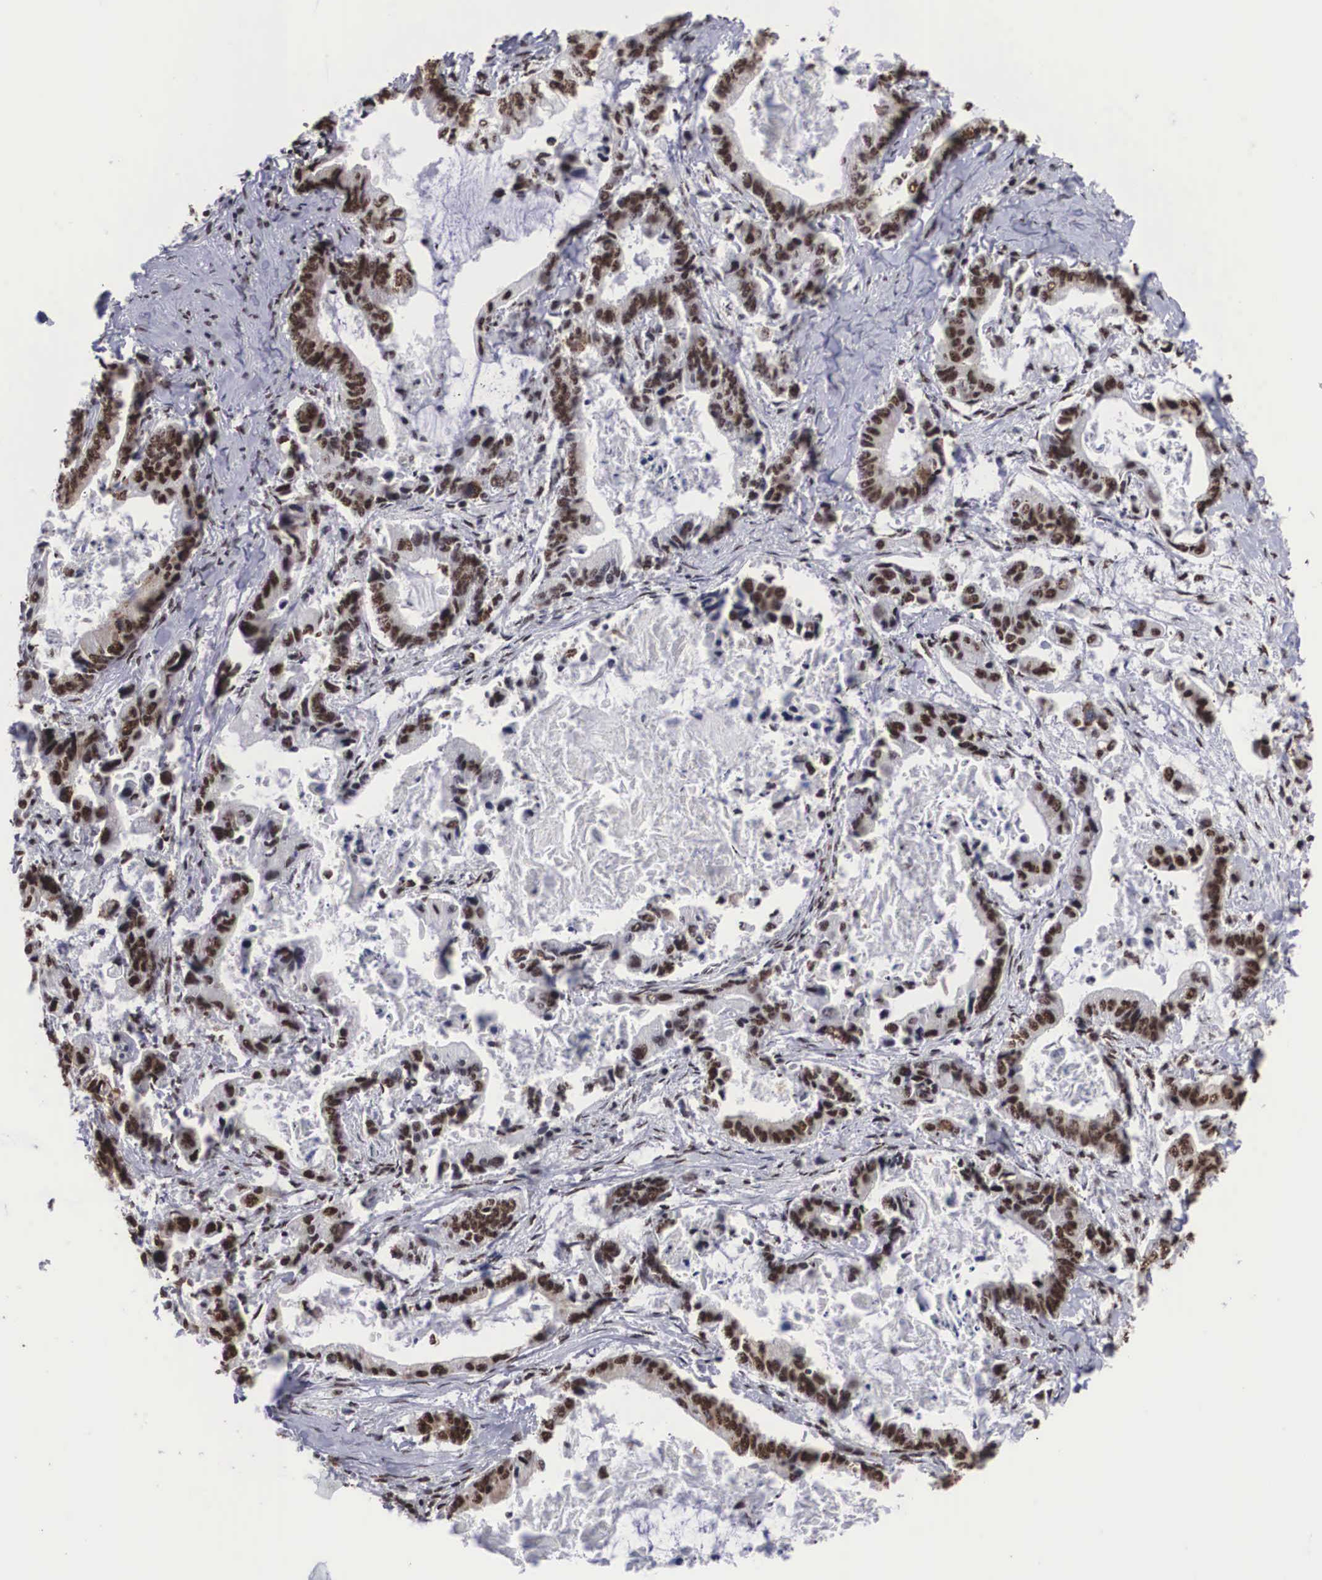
{"staining": {"intensity": "moderate", "quantity": ">75%", "location": "nuclear"}, "tissue": "stomach cancer", "cell_type": "Tumor cells", "image_type": "cancer", "snomed": [{"axis": "morphology", "description": "Adenocarcinoma, NOS"}, {"axis": "topography", "description": "Stomach, upper"}], "caption": "Immunohistochemical staining of human stomach cancer (adenocarcinoma) exhibits medium levels of moderate nuclear protein positivity in approximately >75% of tumor cells.", "gene": "ACIN1", "patient": {"sex": "male", "age": 80}}